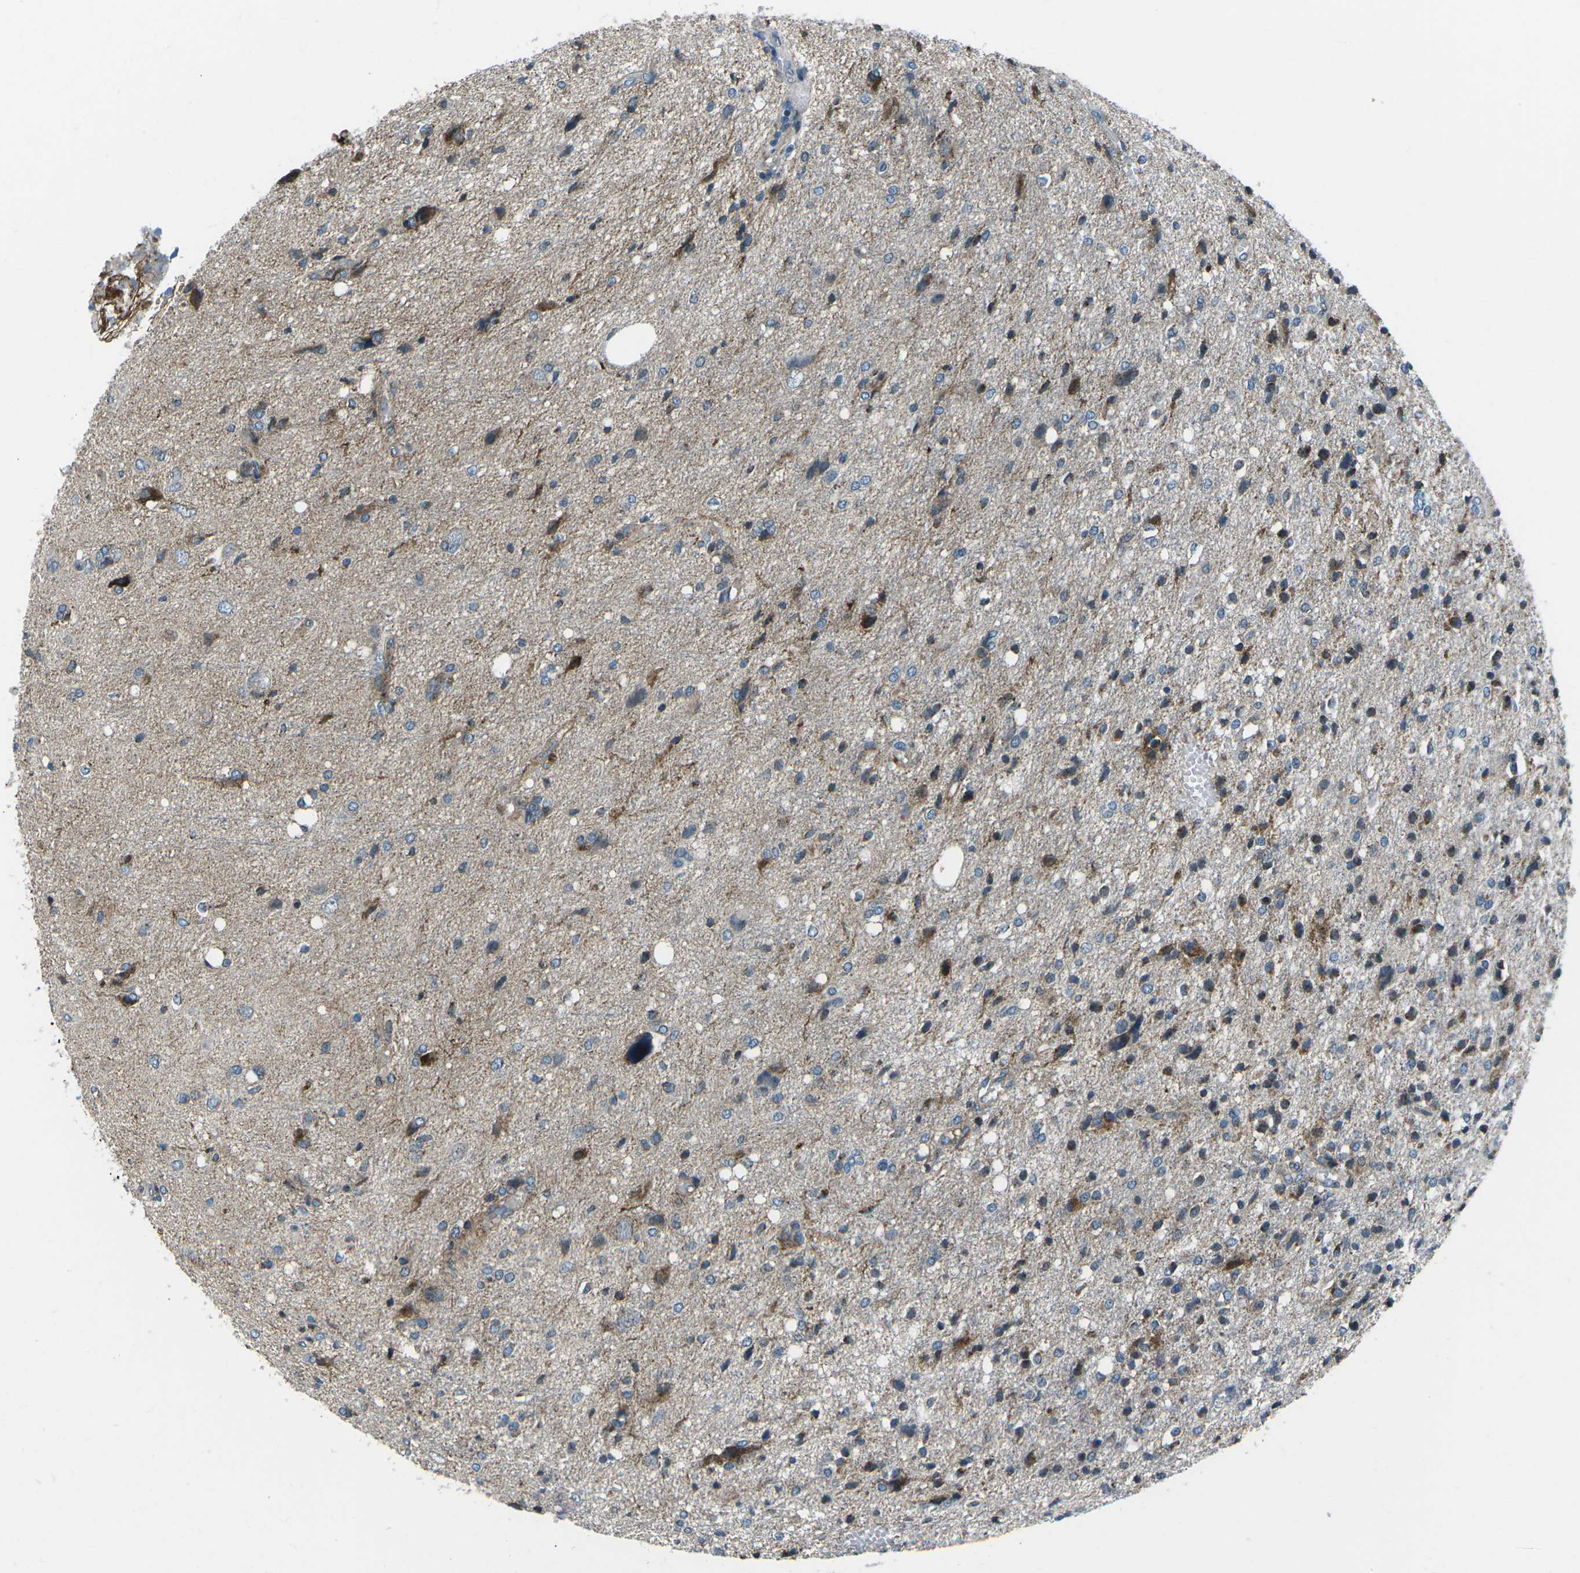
{"staining": {"intensity": "moderate", "quantity": "<25%", "location": "cytoplasmic/membranous"}, "tissue": "glioma", "cell_type": "Tumor cells", "image_type": "cancer", "snomed": [{"axis": "morphology", "description": "Glioma, malignant, High grade"}, {"axis": "topography", "description": "Brain"}], "caption": "Glioma tissue demonstrates moderate cytoplasmic/membranous staining in about <25% of tumor cells, visualized by immunohistochemistry. Nuclei are stained in blue.", "gene": "RFESD", "patient": {"sex": "female", "age": 59}}